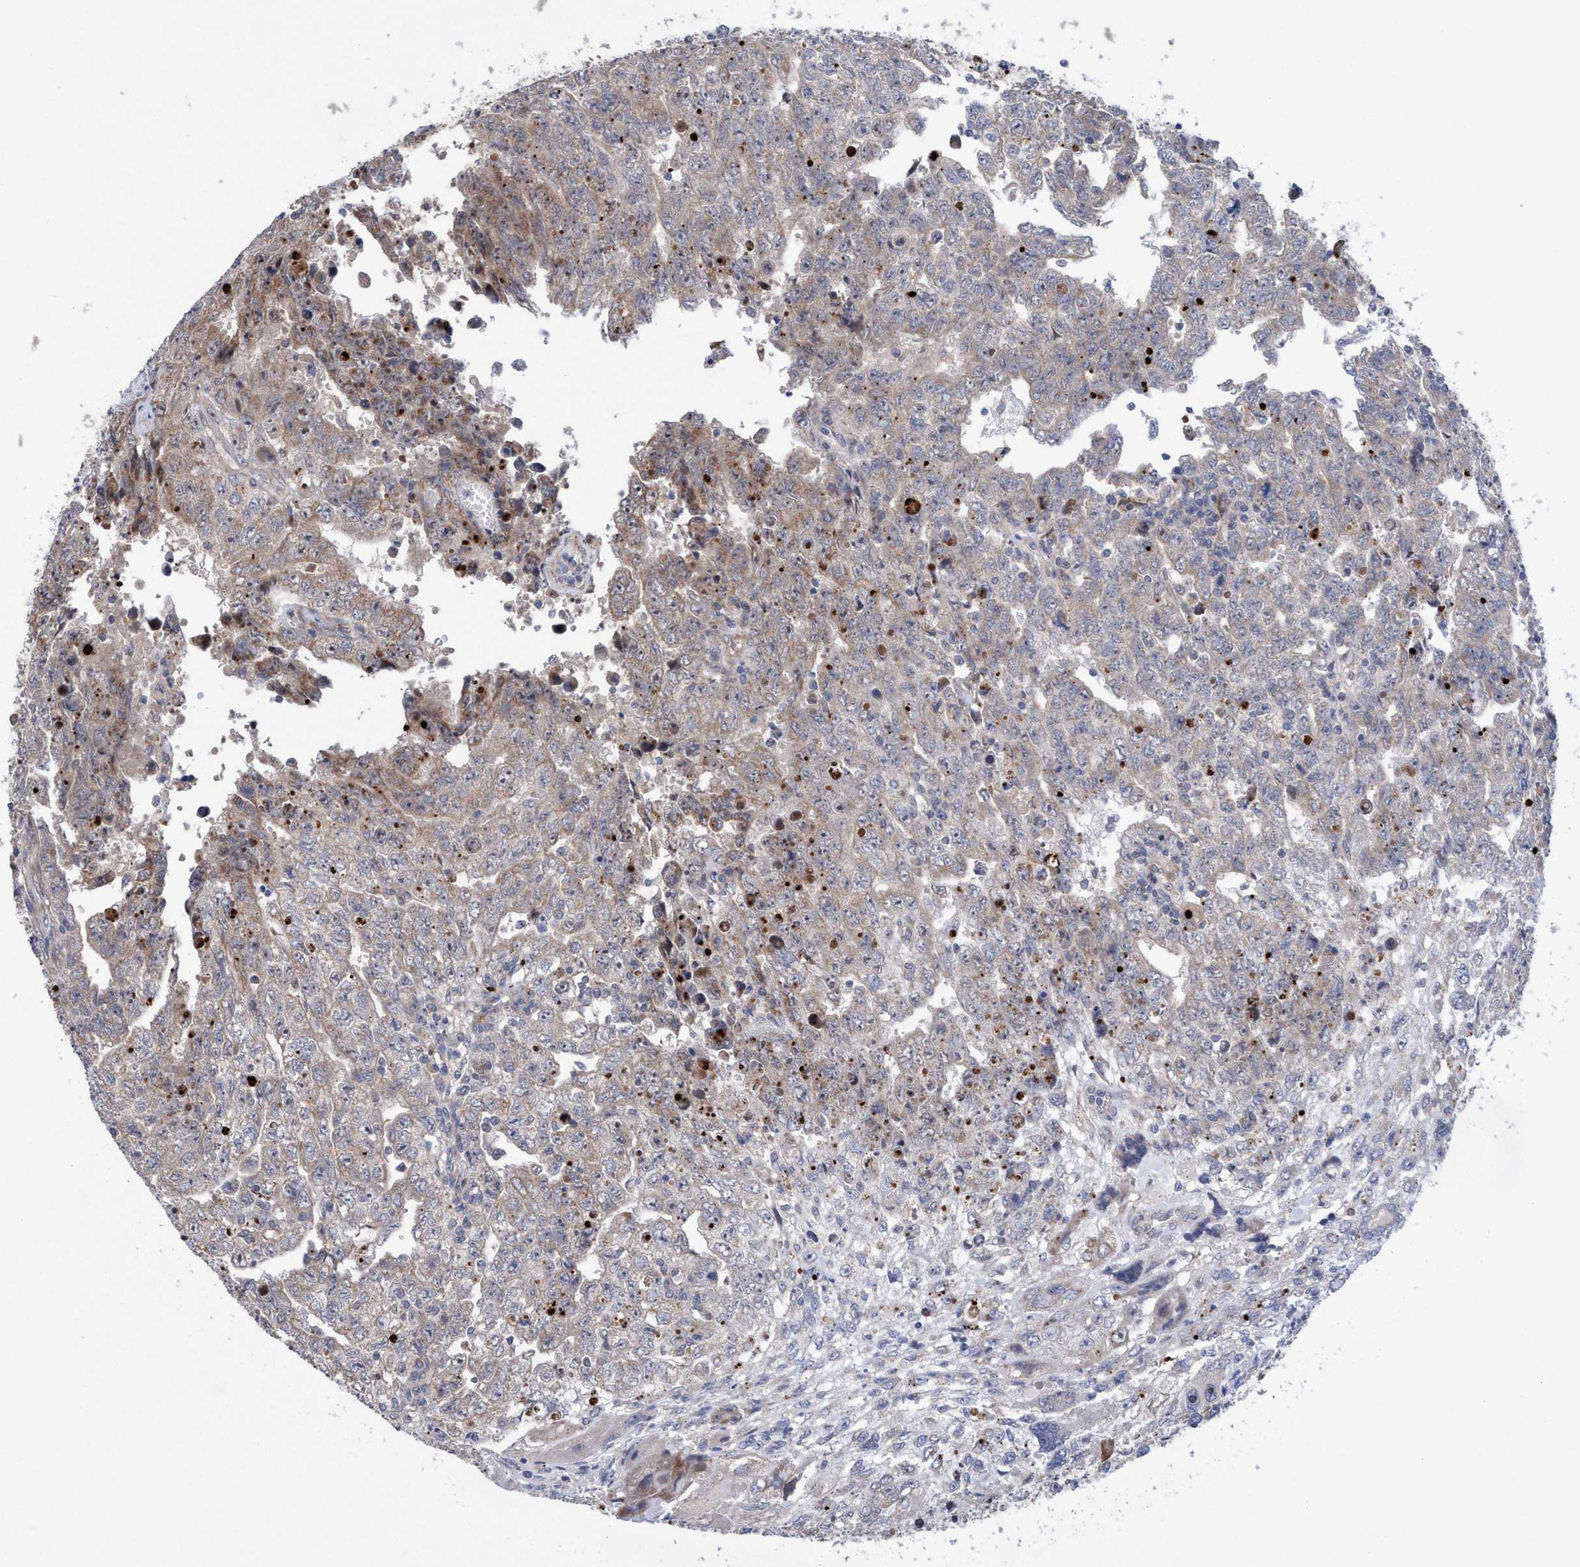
{"staining": {"intensity": "weak", "quantity": ">75%", "location": "cytoplasmic/membranous,nuclear"}, "tissue": "testis cancer", "cell_type": "Tumor cells", "image_type": "cancer", "snomed": [{"axis": "morphology", "description": "Carcinoma, Embryonal, NOS"}, {"axis": "topography", "description": "Testis"}], "caption": "There is low levels of weak cytoplasmic/membranous and nuclear positivity in tumor cells of testis cancer (embryonal carcinoma), as demonstrated by immunohistochemical staining (brown color).", "gene": "P2RY14", "patient": {"sex": "male", "age": 28}}